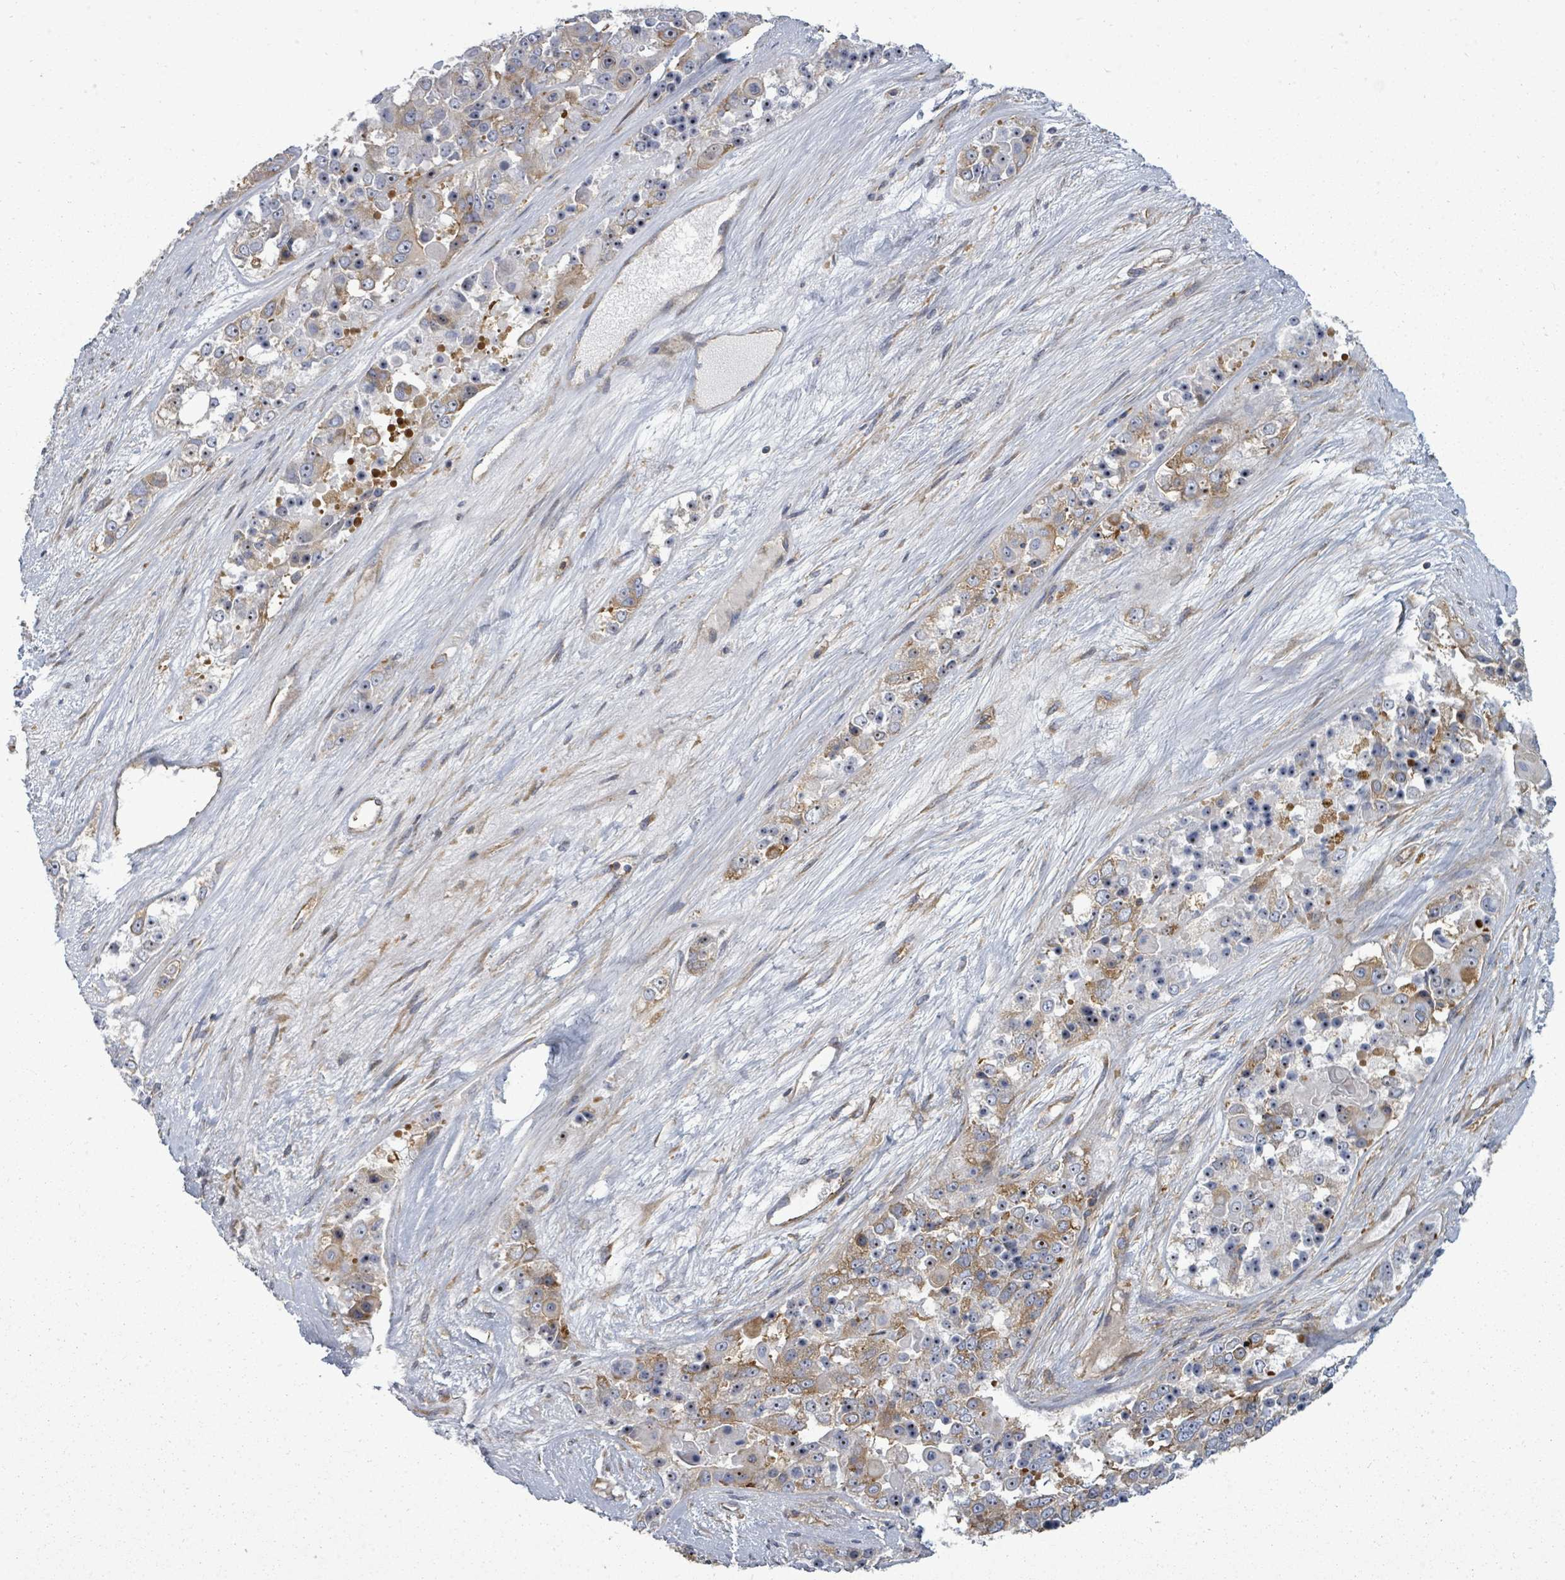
{"staining": {"intensity": "moderate", "quantity": ">75%", "location": "cytoplasmic/membranous"}, "tissue": "ovarian cancer", "cell_type": "Tumor cells", "image_type": "cancer", "snomed": [{"axis": "morphology", "description": "Carcinoma, endometroid"}, {"axis": "topography", "description": "Ovary"}], "caption": "Endometroid carcinoma (ovarian) was stained to show a protein in brown. There is medium levels of moderate cytoplasmic/membranous staining in approximately >75% of tumor cells. The staining is performed using DAB (3,3'-diaminobenzidine) brown chromogen to label protein expression. The nuclei are counter-stained blue using hematoxylin.", "gene": "EIF3C", "patient": {"sex": "female", "age": 51}}